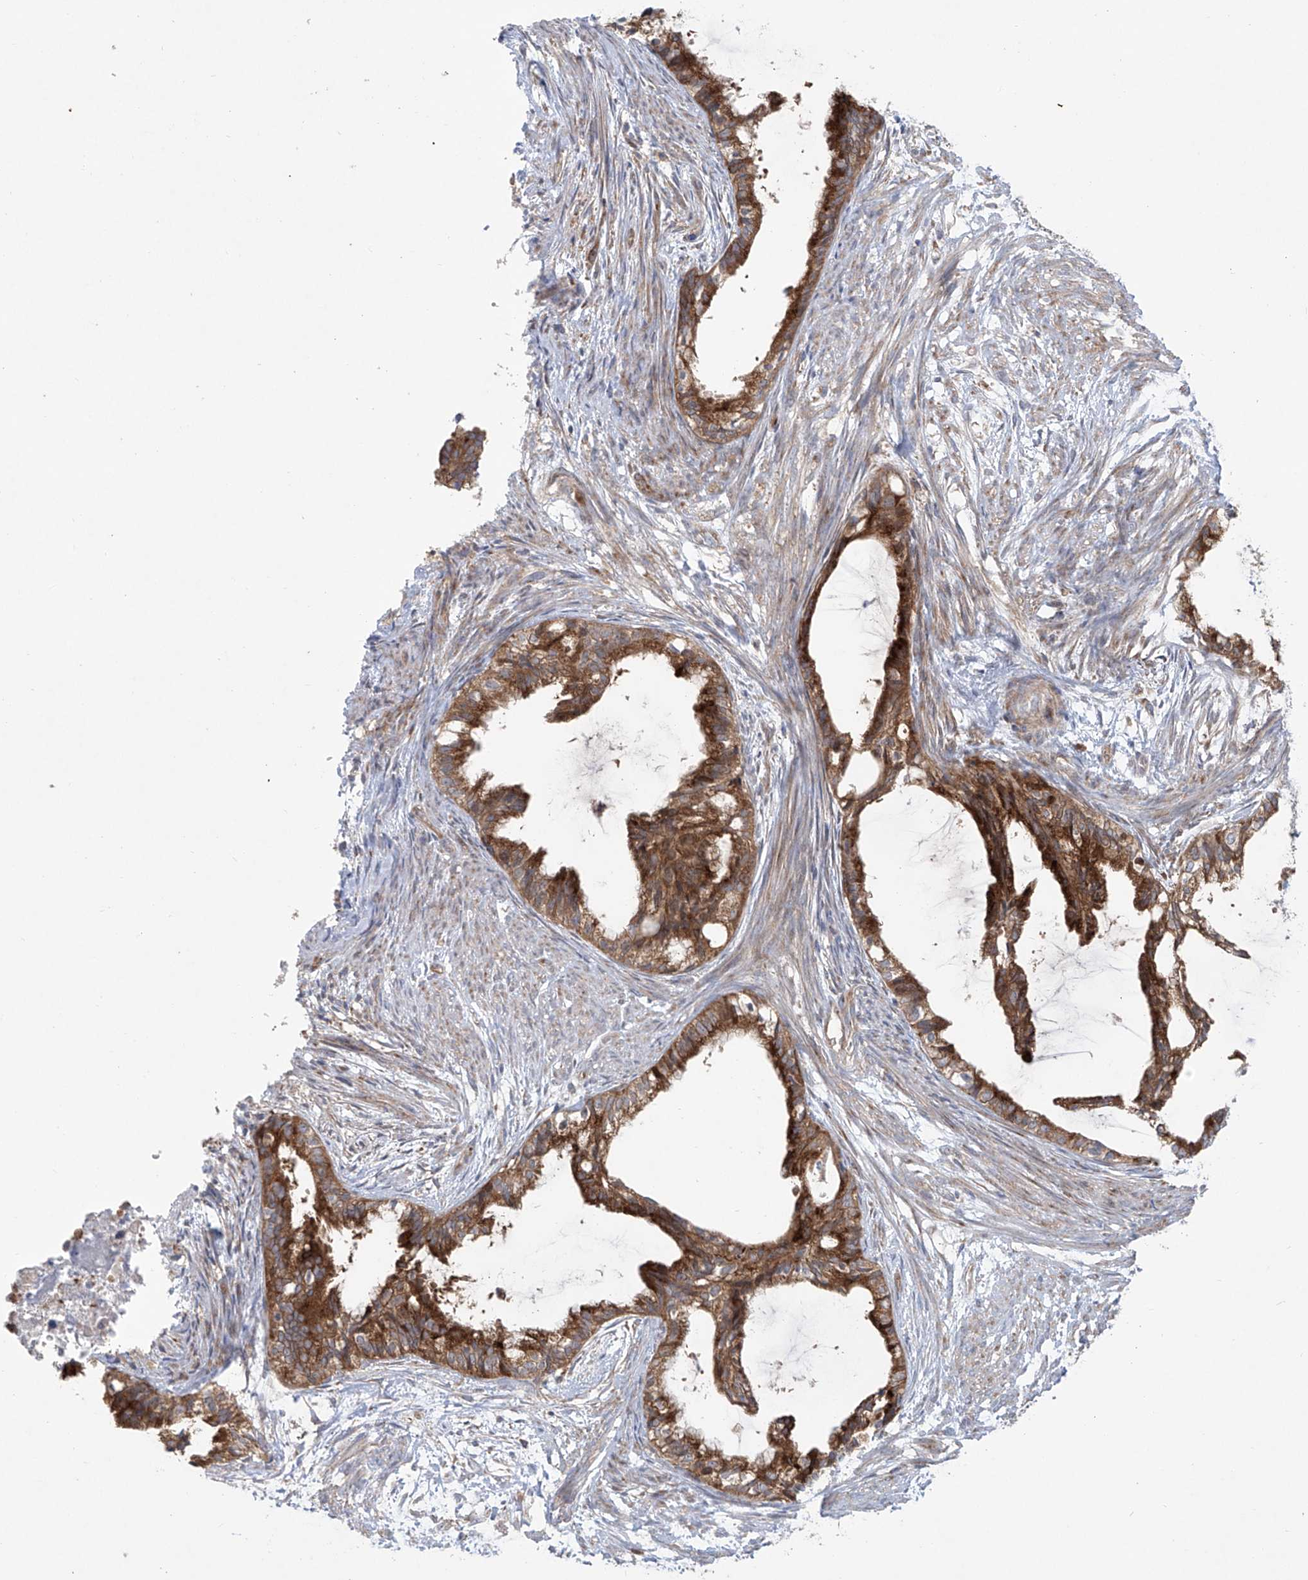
{"staining": {"intensity": "moderate", "quantity": ">75%", "location": "cytoplasmic/membranous"}, "tissue": "cervical cancer", "cell_type": "Tumor cells", "image_type": "cancer", "snomed": [{"axis": "morphology", "description": "Normal tissue, NOS"}, {"axis": "morphology", "description": "Adenocarcinoma, NOS"}, {"axis": "topography", "description": "Cervix"}, {"axis": "topography", "description": "Endometrium"}], "caption": "Cervical cancer stained with a protein marker displays moderate staining in tumor cells.", "gene": "KLC4", "patient": {"sex": "female", "age": 86}}